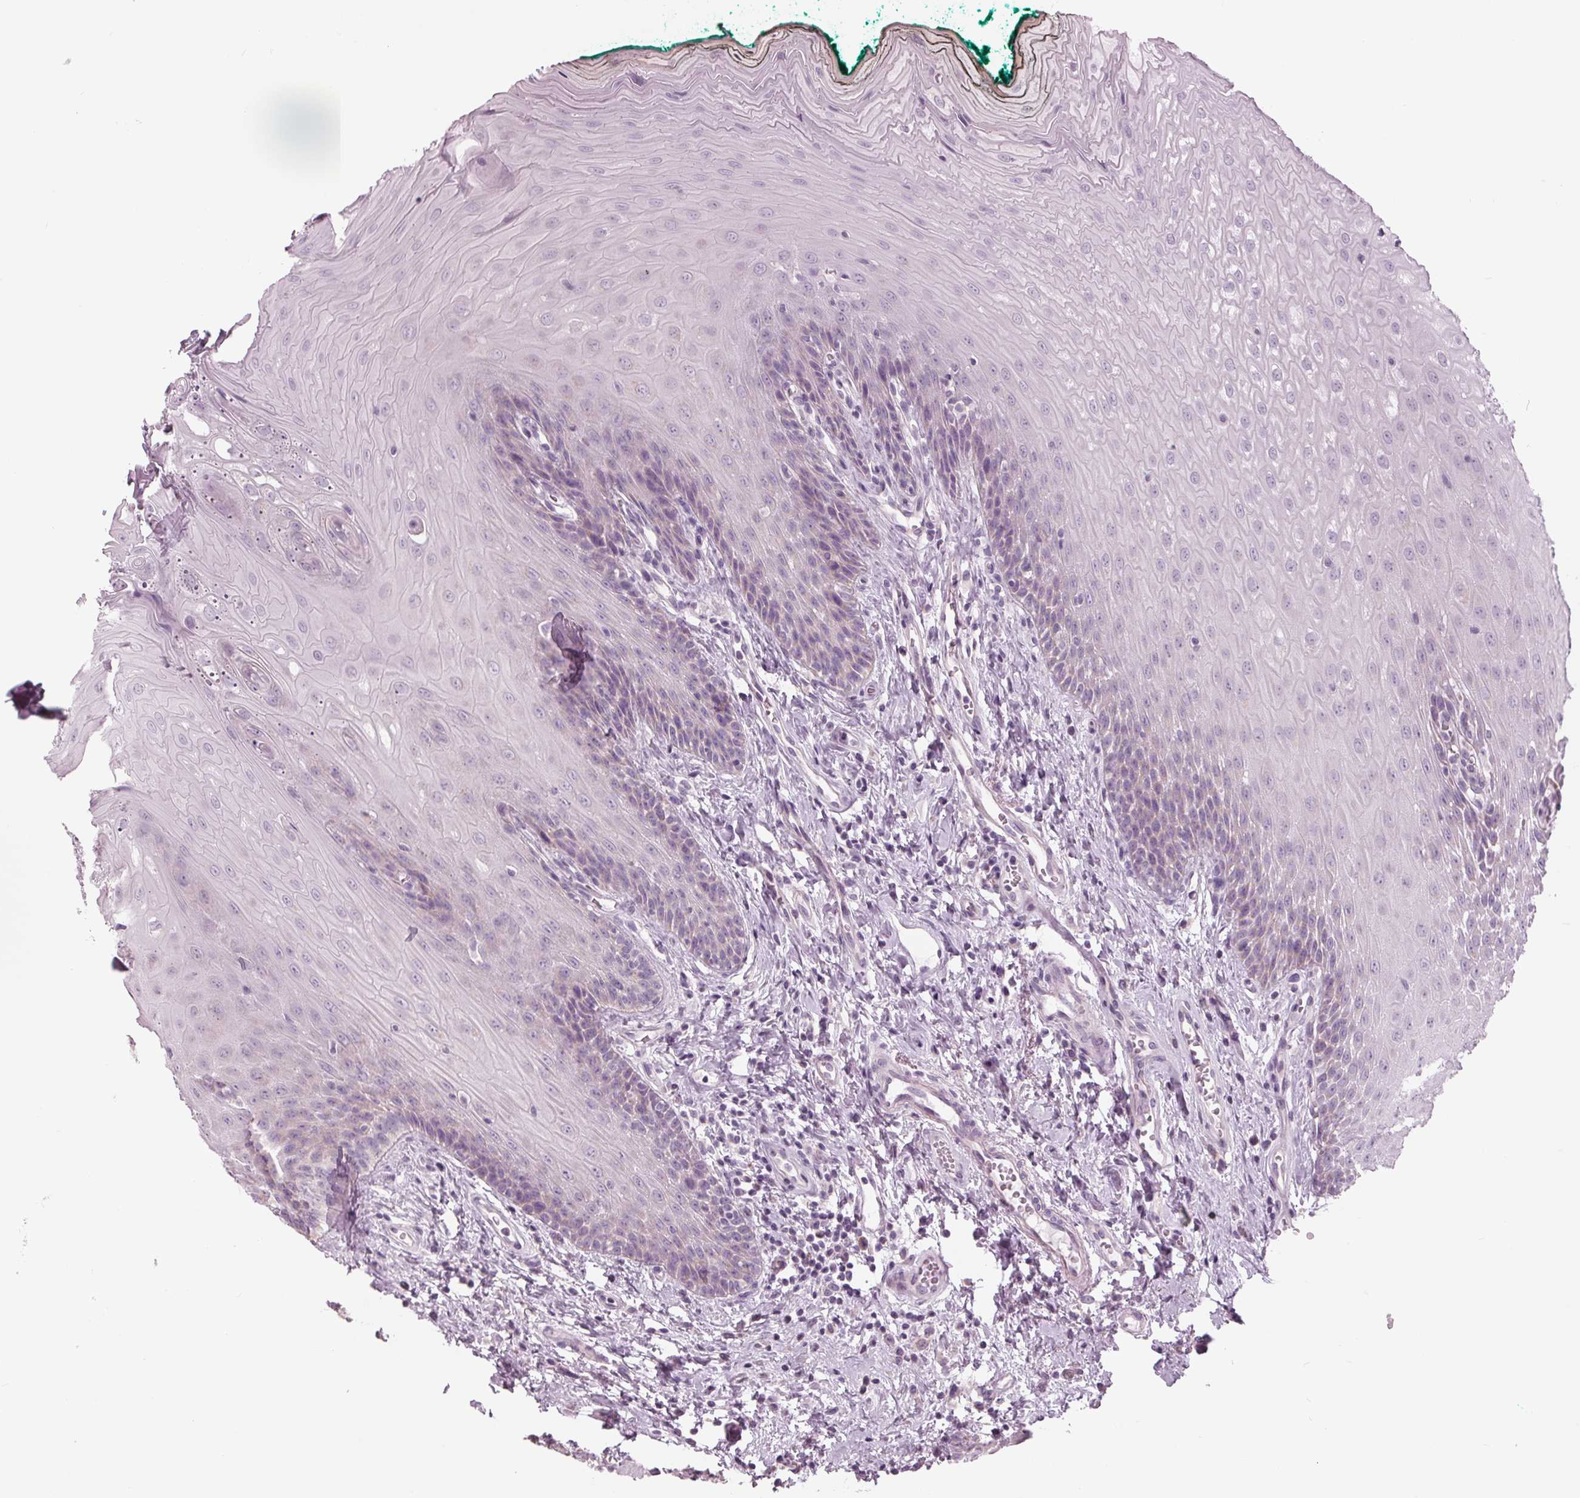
{"staining": {"intensity": "negative", "quantity": "none", "location": "none"}, "tissue": "oral mucosa", "cell_type": "Squamous epithelial cells", "image_type": "normal", "snomed": [{"axis": "morphology", "description": "Normal tissue, NOS"}, {"axis": "topography", "description": "Oral tissue"}], "caption": "IHC micrograph of normal oral mucosa: human oral mucosa stained with DAB displays no significant protein staining in squamous epithelial cells.", "gene": "SAMD4A", "patient": {"sex": "female", "age": 68}}